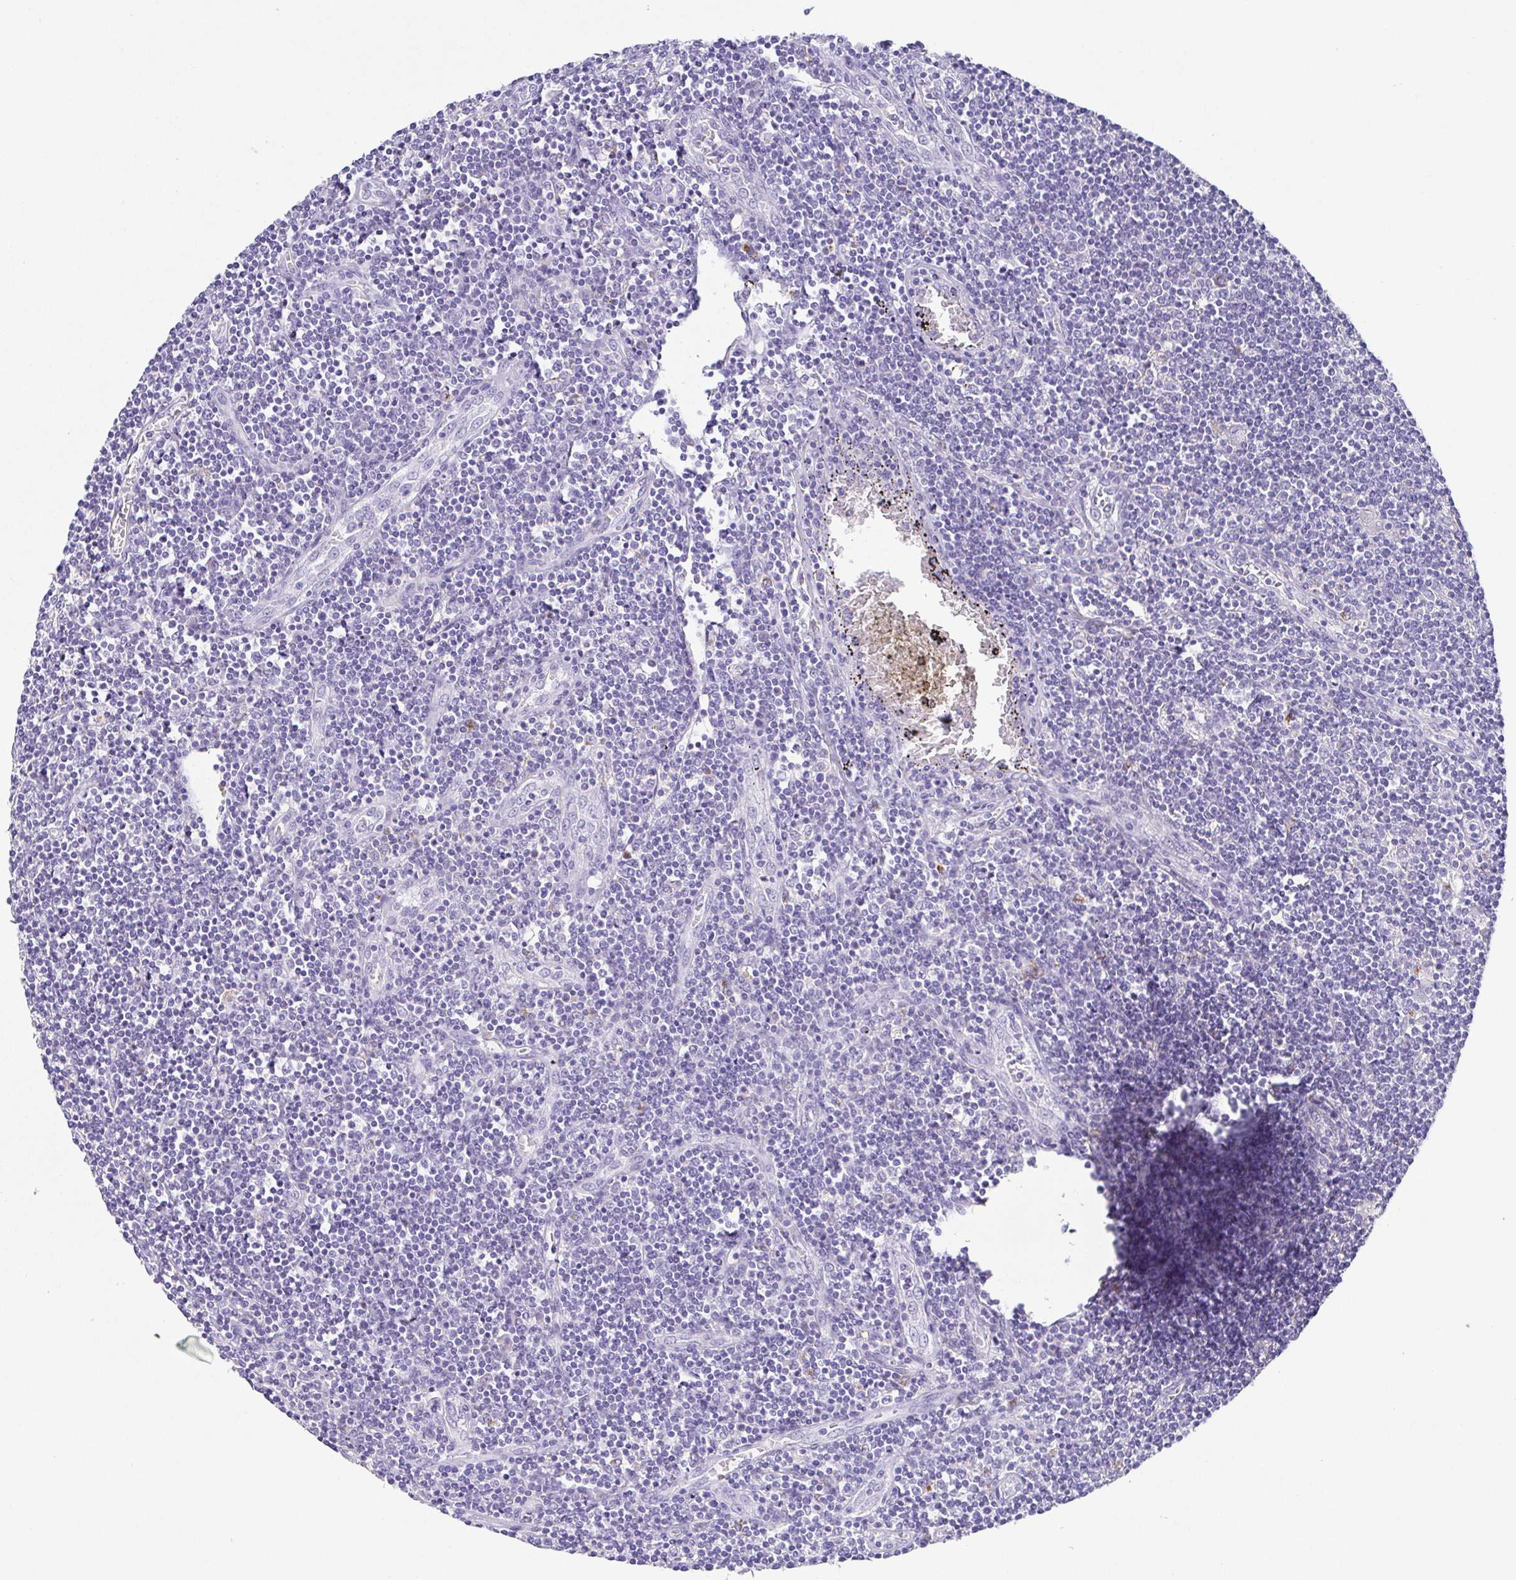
{"staining": {"intensity": "negative", "quantity": "none", "location": "none"}, "tissue": "lymphoma", "cell_type": "Tumor cells", "image_type": "cancer", "snomed": [{"axis": "morphology", "description": "Hodgkin's disease, NOS"}, {"axis": "topography", "description": "Lymph node"}], "caption": "Tumor cells are negative for brown protein staining in Hodgkin's disease.", "gene": "PKDREJ", "patient": {"sex": "male", "age": 40}}